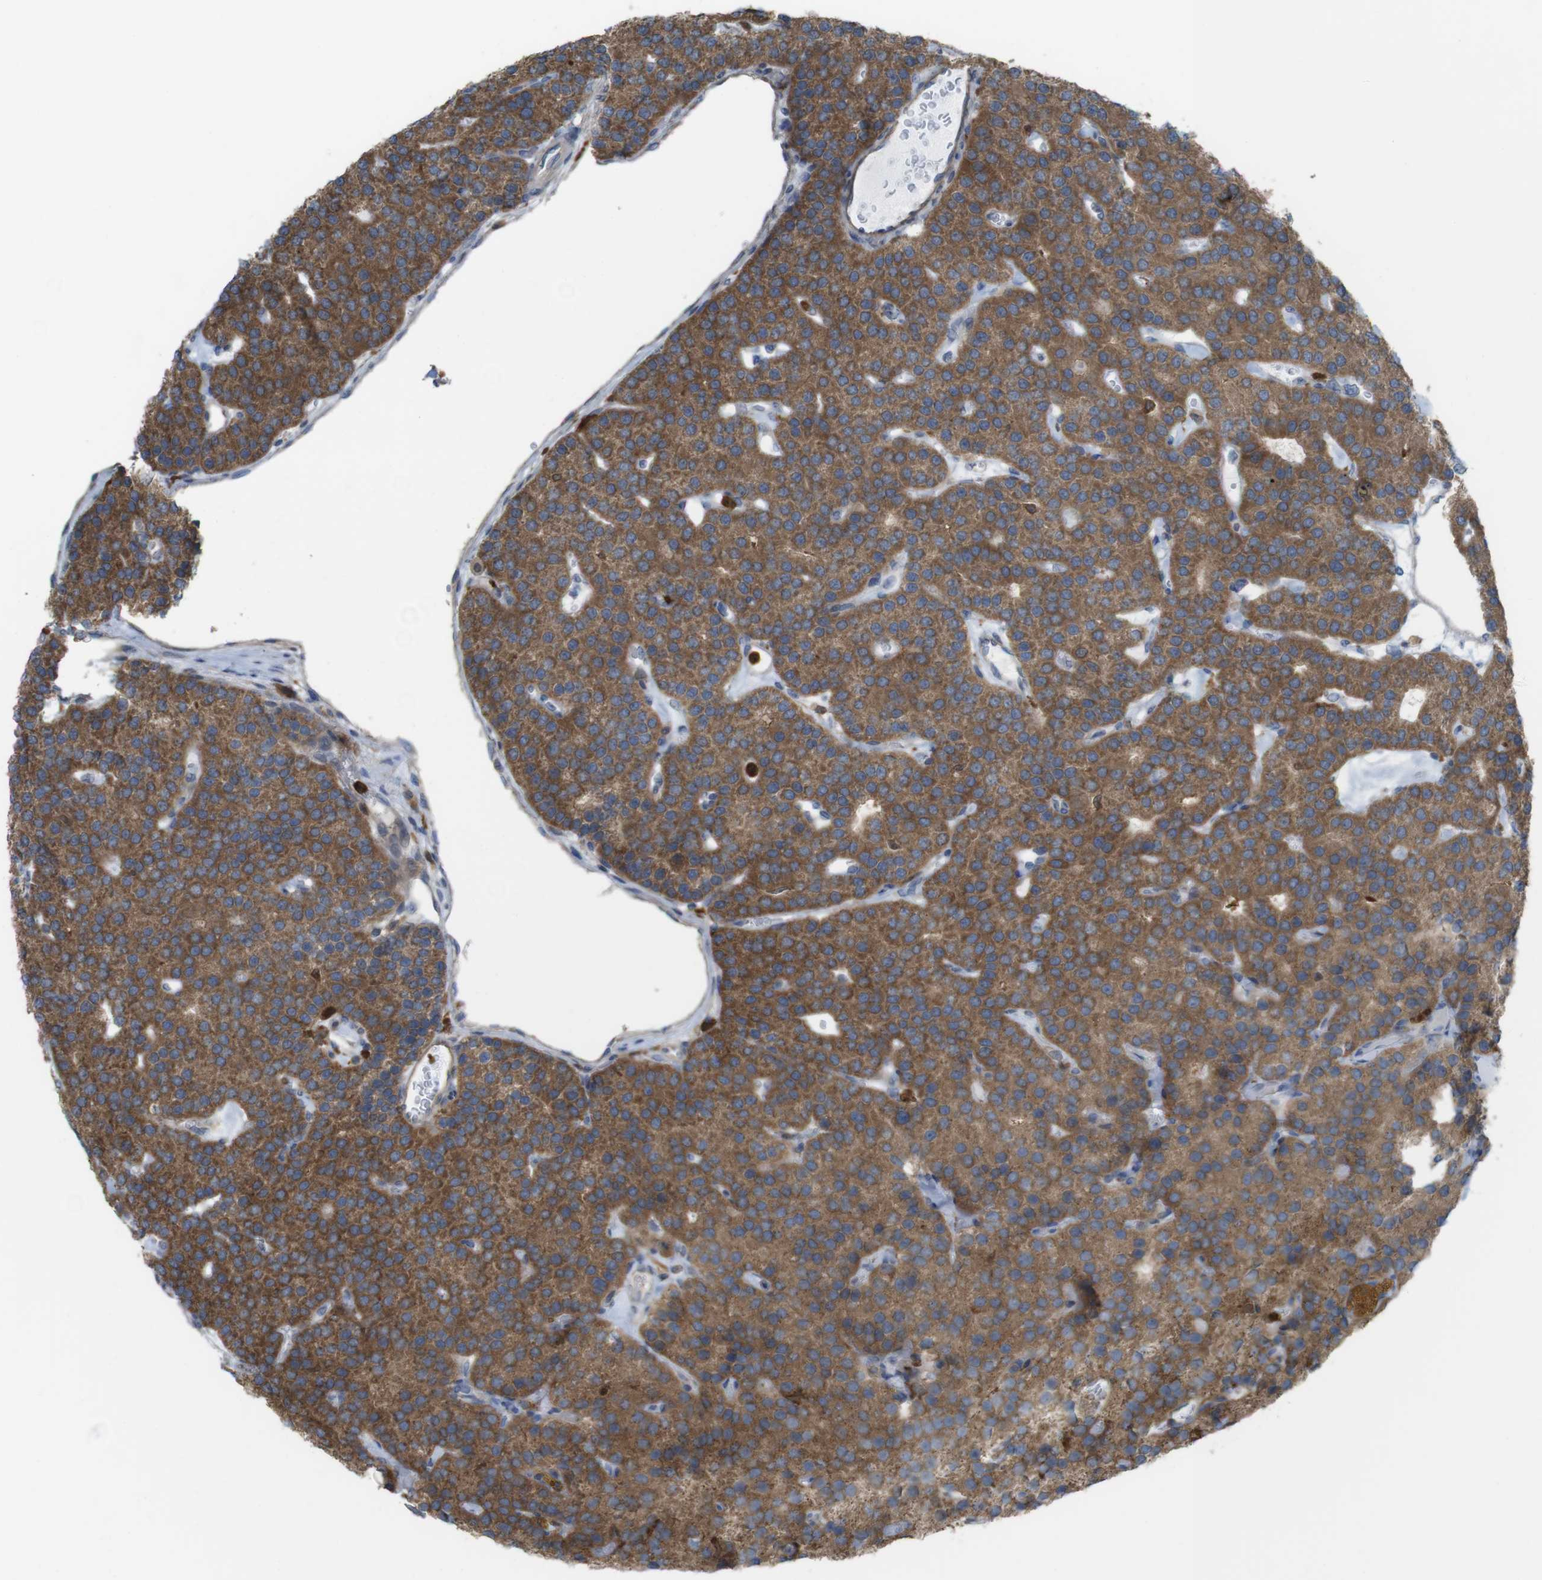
{"staining": {"intensity": "moderate", "quantity": ">75%", "location": "cytoplasmic/membranous"}, "tissue": "parathyroid gland", "cell_type": "Glandular cells", "image_type": "normal", "snomed": [{"axis": "morphology", "description": "Normal tissue, NOS"}, {"axis": "morphology", "description": "Adenoma, NOS"}, {"axis": "topography", "description": "Parathyroid gland"}], "caption": "Immunohistochemical staining of benign parathyroid gland reveals >75% levels of moderate cytoplasmic/membranous protein staining in approximately >75% of glandular cells.", "gene": "PRKCD", "patient": {"sex": "female", "age": 86}}